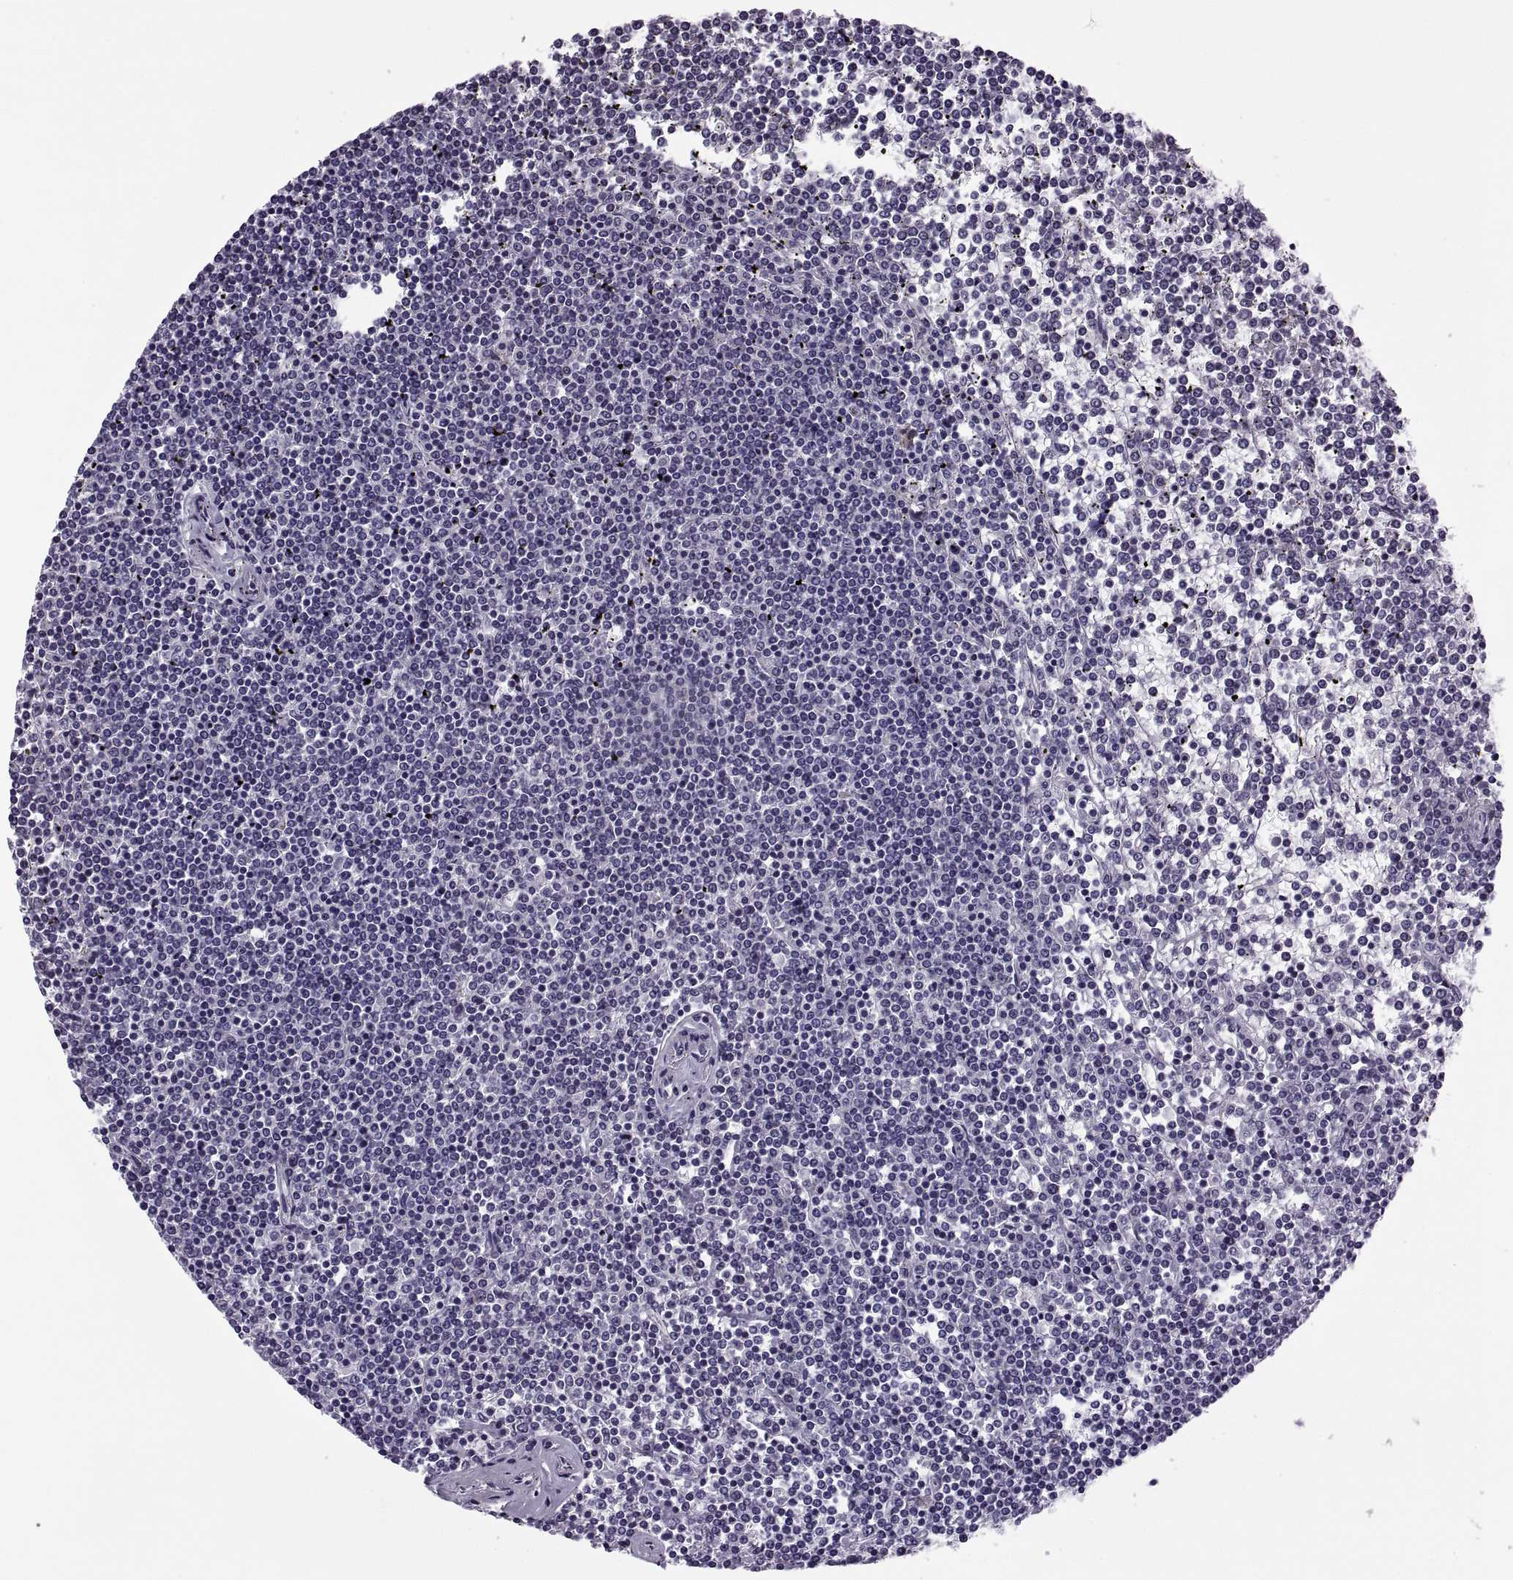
{"staining": {"intensity": "negative", "quantity": "none", "location": "none"}, "tissue": "lymphoma", "cell_type": "Tumor cells", "image_type": "cancer", "snomed": [{"axis": "morphology", "description": "Malignant lymphoma, non-Hodgkin's type, Low grade"}, {"axis": "topography", "description": "Spleen"}], "caption": "A high-resolution image shows immunohistochemistry (IHC) staining of lymphoma, which reveals no significant positivity in tumor cells.", "gene": "MAGEB1", "patient": {"sex": "female", "age": 19}}